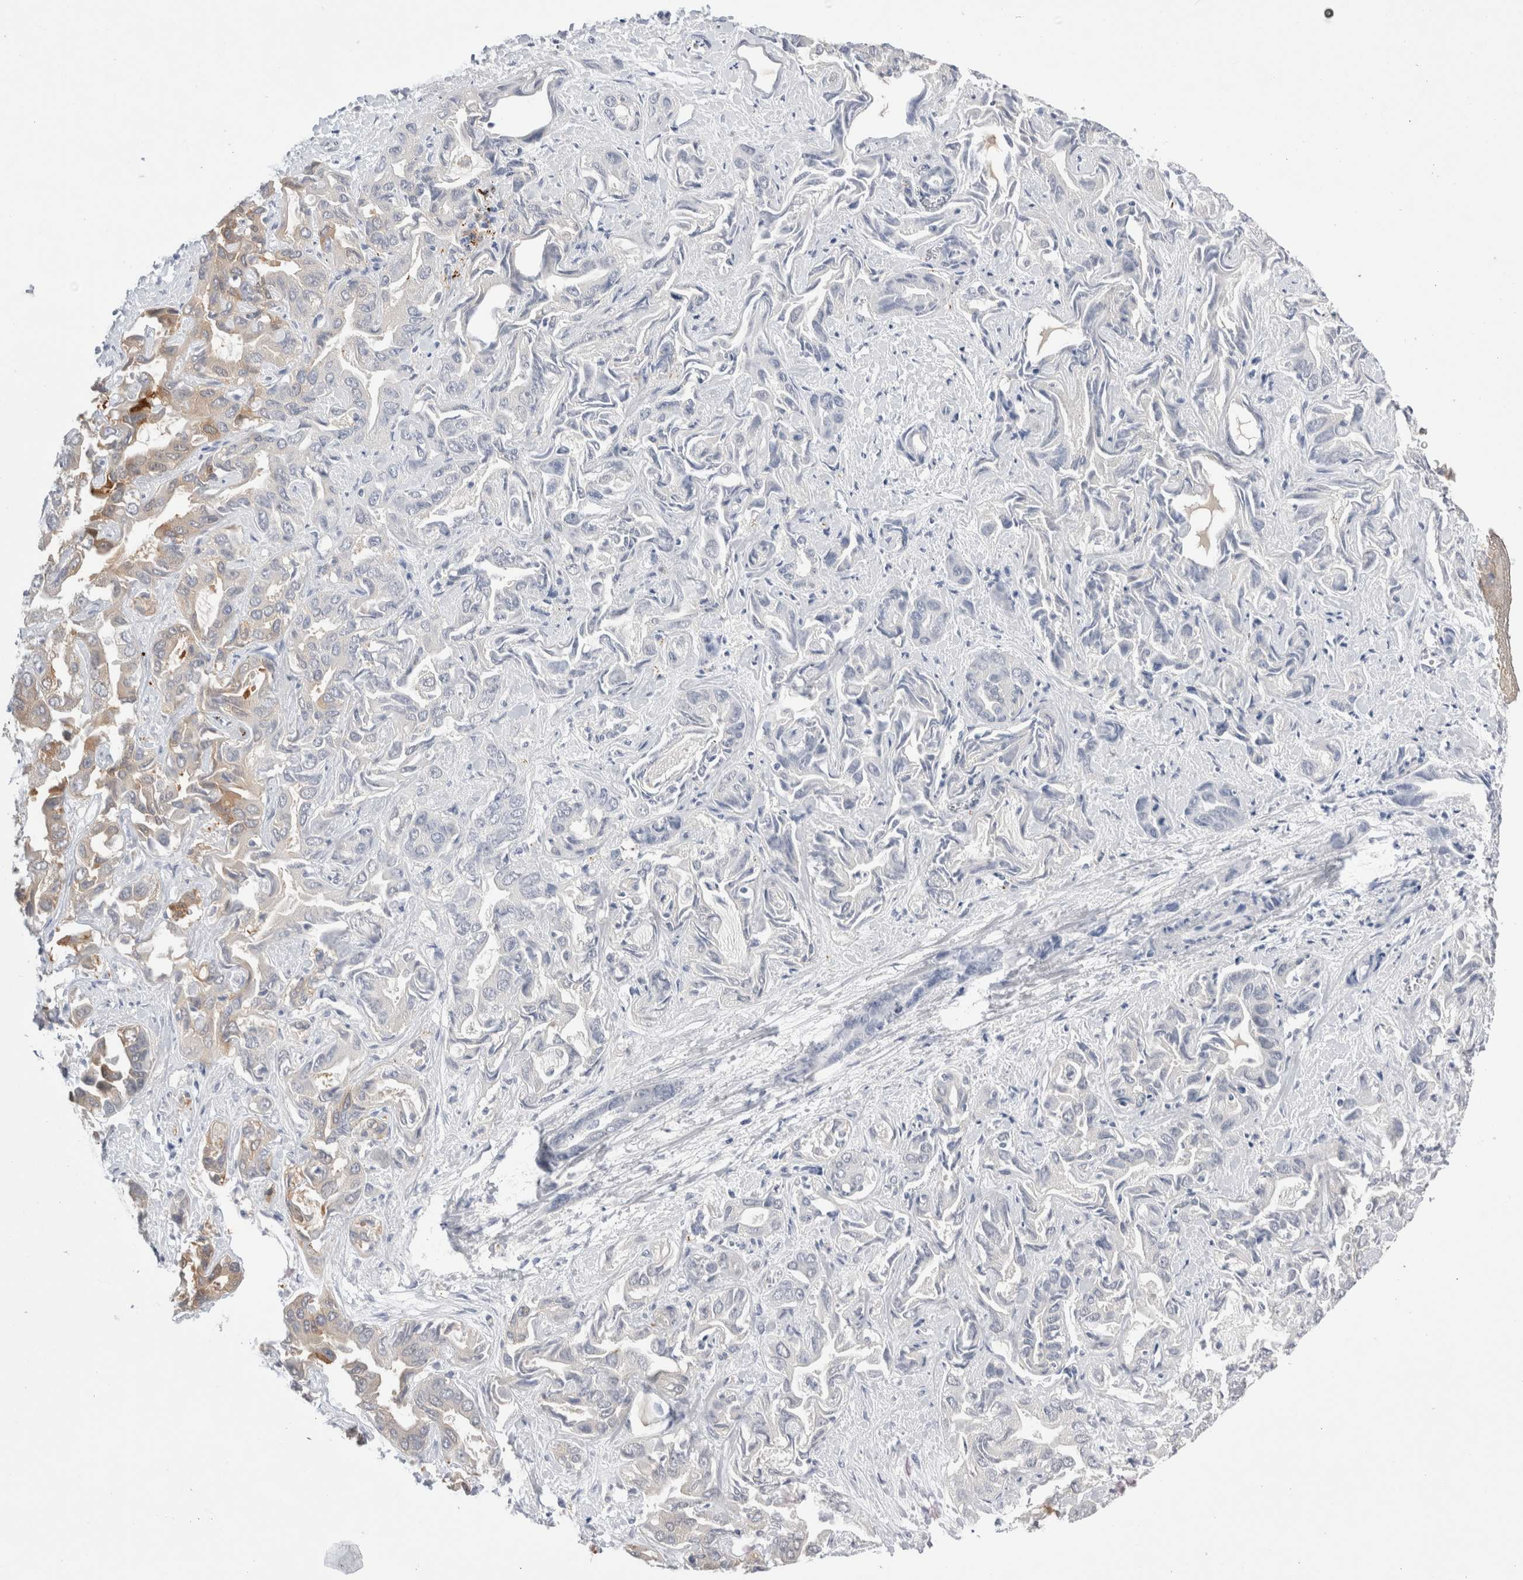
{"staining": {"intensity": "strong", "quantity": "<25%", "location": "cytoplasmic/membranous"}, "tissue": "liver cancer", "cell_type": "Tumor cells", "image_type": "cancer", "snomed": [{"axis": "morphology", "description": "Cholangiocarcinoma"}, {"axis": "topography", "description": "Liver"}], "caption": "IHC image of human cholangiocarcinoma (liver) stained for a protein (brown), which reveals medium levels of strong cytoplasmic/membranous staining in approximately <25% of tumor cells.", "gene": "NAPEPLD", "patient": {"sex": "female", "age": 52}}